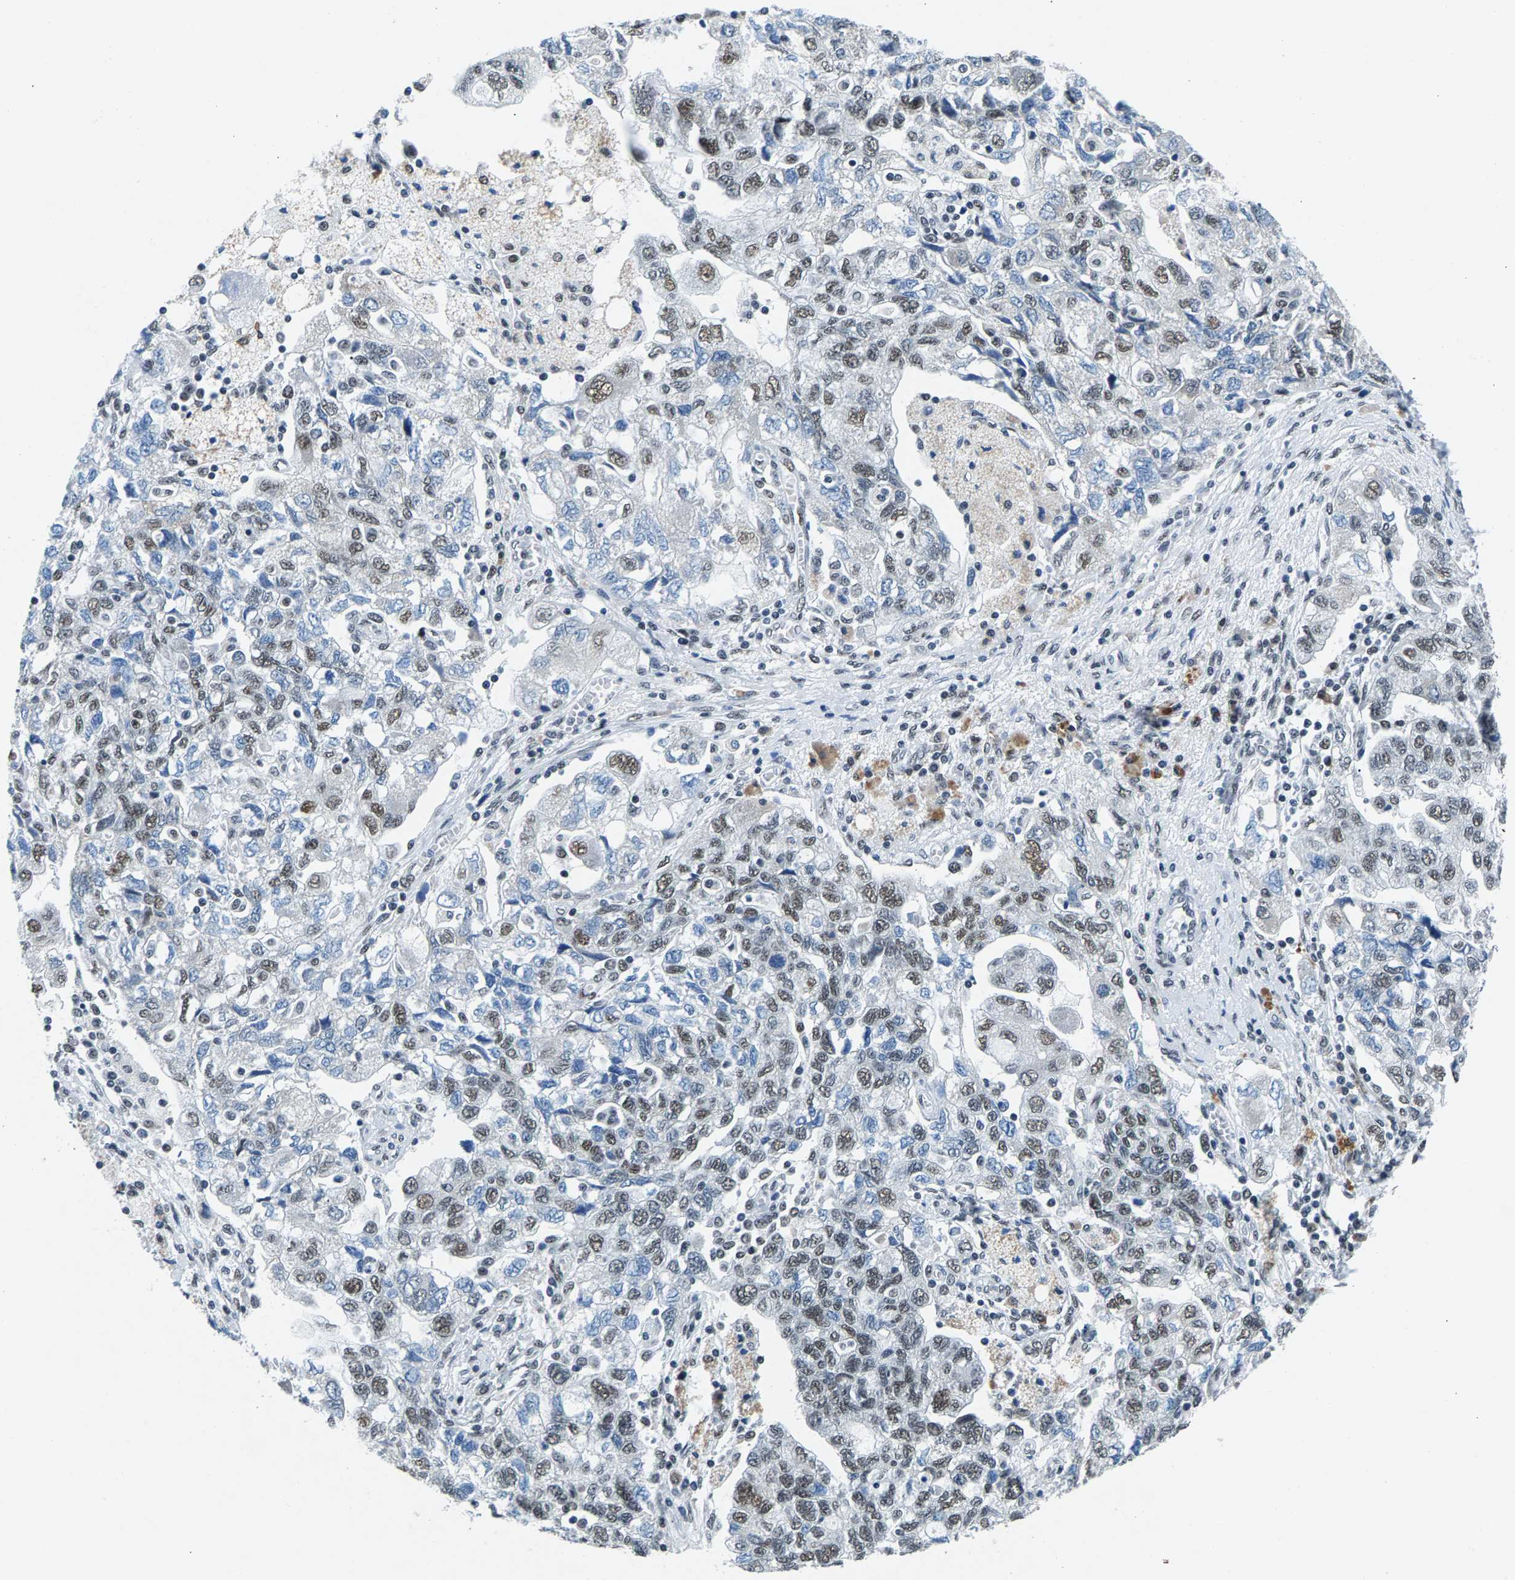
{"staining": {"intensity": "weak", "quantity": ">75%", "location": "nuclear"}, "tissue": "ovarian cancer", "cell_type": "Tumor cells", "image_type": "cancer", "snomed": [{"axis": "morphology", "description": "Carcinoma, NOS"}, {"axis": "morphology", "description": "Cystadenocarcinoma, serous, NOS"}, {"axis": "topography", "description": "Ovary"}], "caption": "Protein analysis of ovarian cancer tissue reveals weak nuclear expression in approximately >75% of tumor cells. (IHC, brightfield microscopy, high magnification).", "gene": "ATF2", "patient": {"sex": "female", "age": 69}}